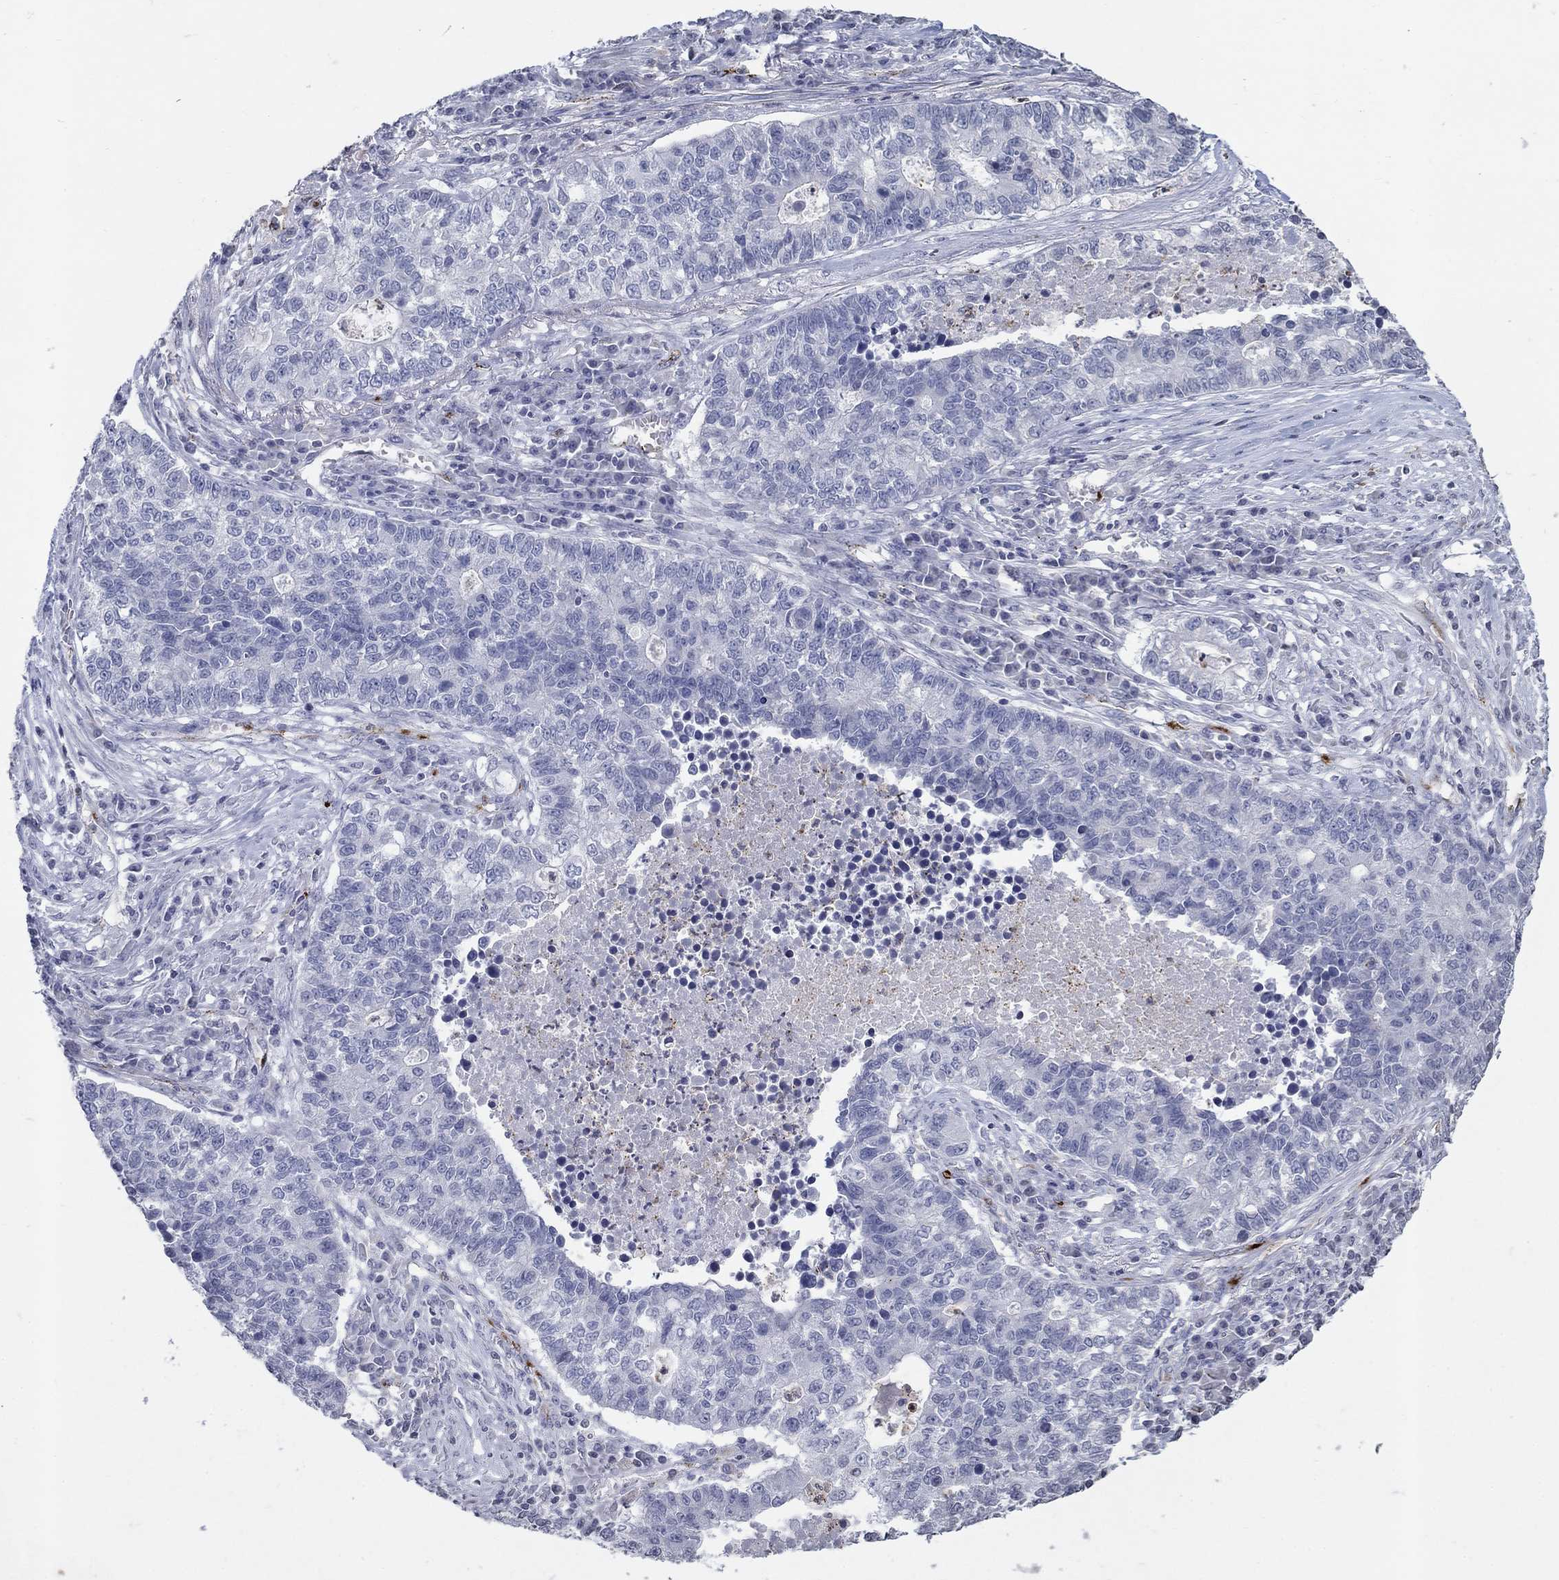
{"staining": {"intensity": "negative", "quantity": "none", "location": "none"}, "tissue": "lung cancer", "cell_type": "Tumor cells", "image_type": "cancer", "snomed": [{"axis": "morphology", "description": "Adenocarcinoma, NOS"}, {"axis": "topography", "description": "Lung"}], "caption": "There is no significant staining in tumor cells of adenocarcinoma (lung). (Brightfield microscopy of DAB immunohistochemistry at high magnification).", "gene": "TINAG", "patient": {"sex": "male", "age": 57}}